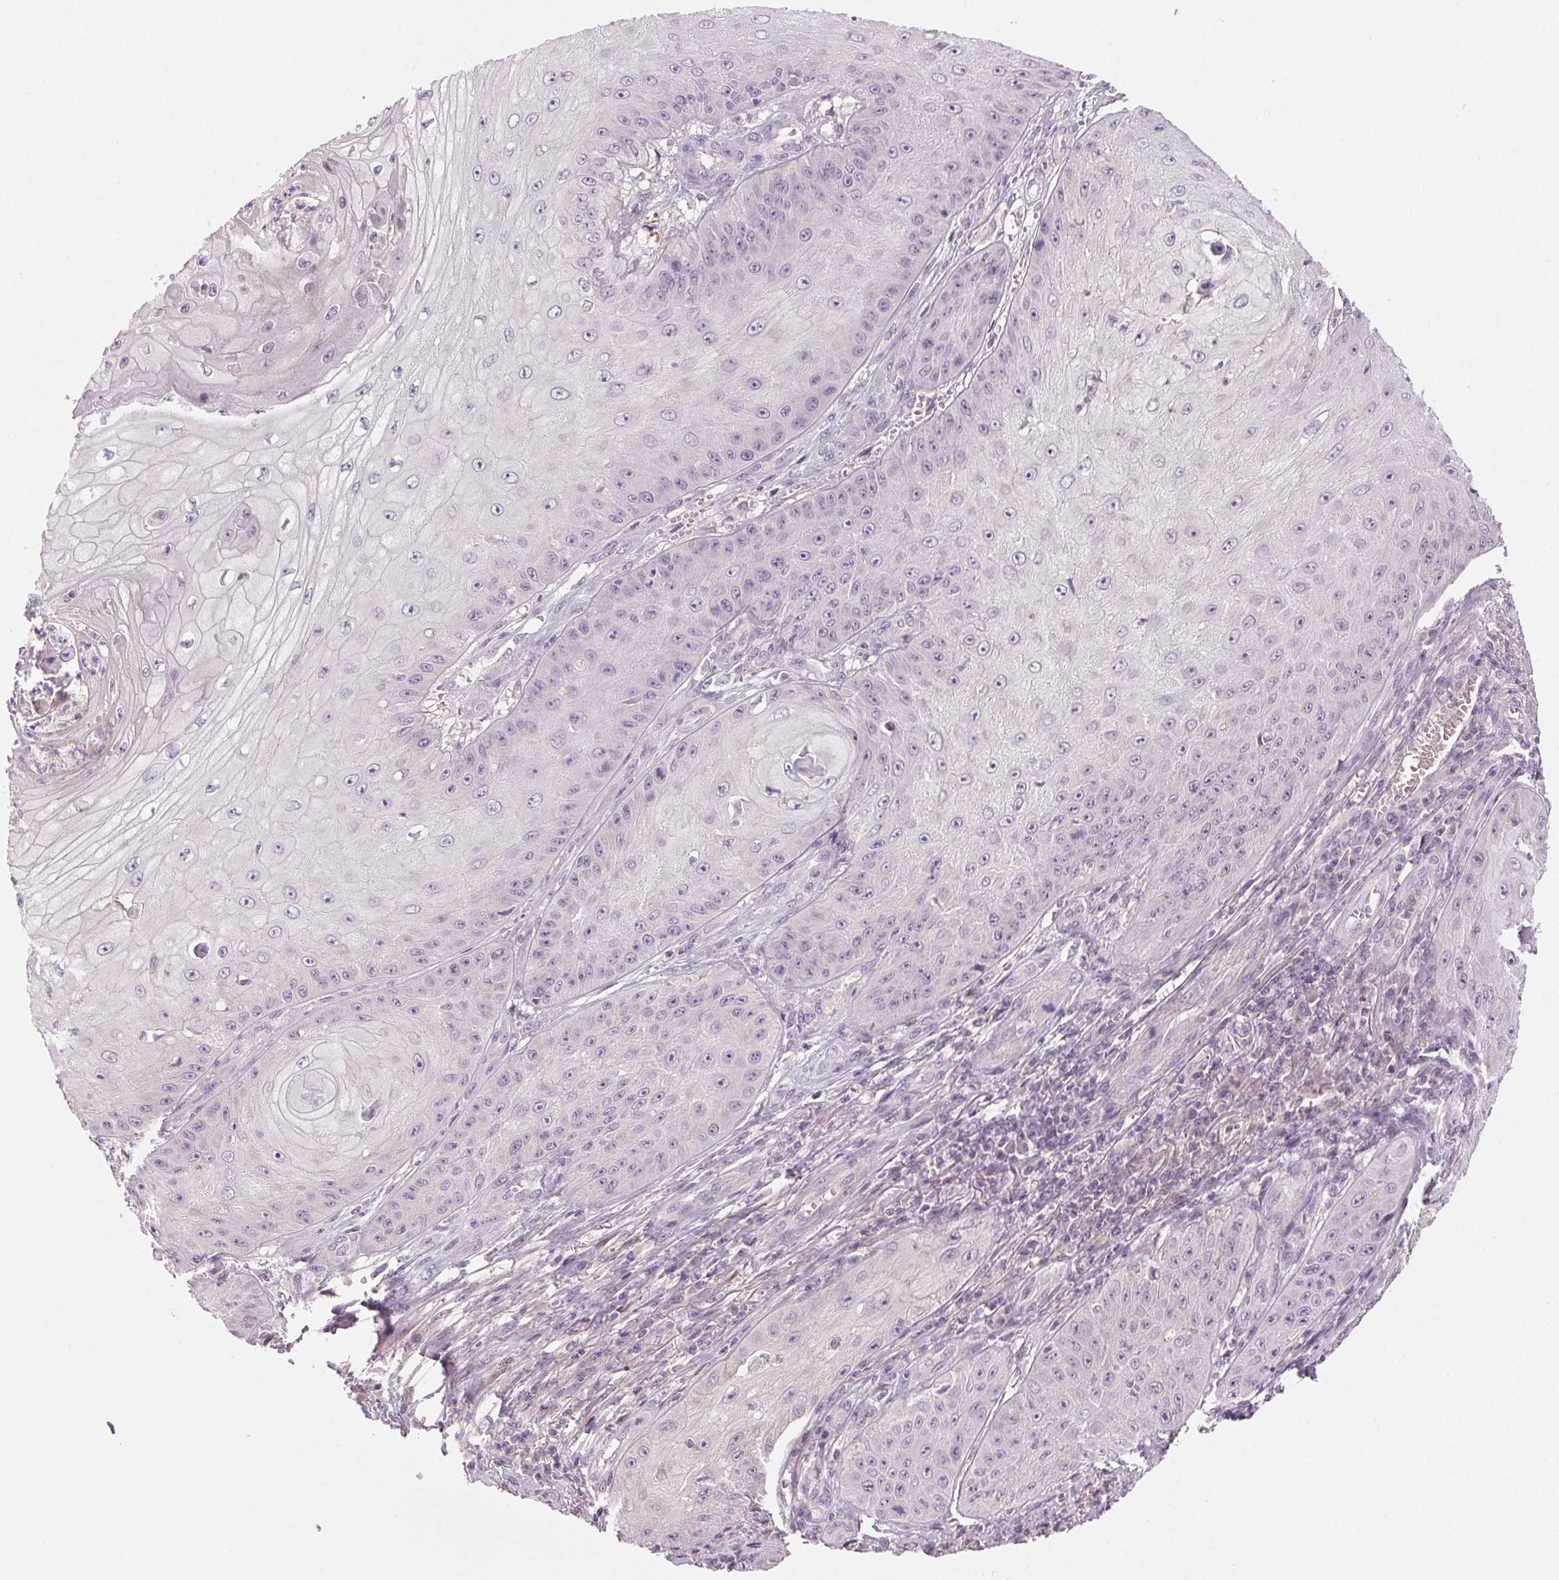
{"staining": {"intensity": "negative", "quantity": "none", "location": "none"}, "tissue": "skin cancer", "cell_type": "Tumor cells", "image_type": "cancer", "snomed": [{"axis": "morphology", "description": "Squamous cell carcinoma, NOS"}, {"axis": "topography", "description": "Skin"}], "caption": "An immunohistochemistry micrograph of skin cancer (squamous cell carcinoma) is shown. There is no staining in tumor cells of skin cancer (squamous cell carcinoma).", "gene": "HHLA2", "patient": {"sex": "male", "age": 70}}